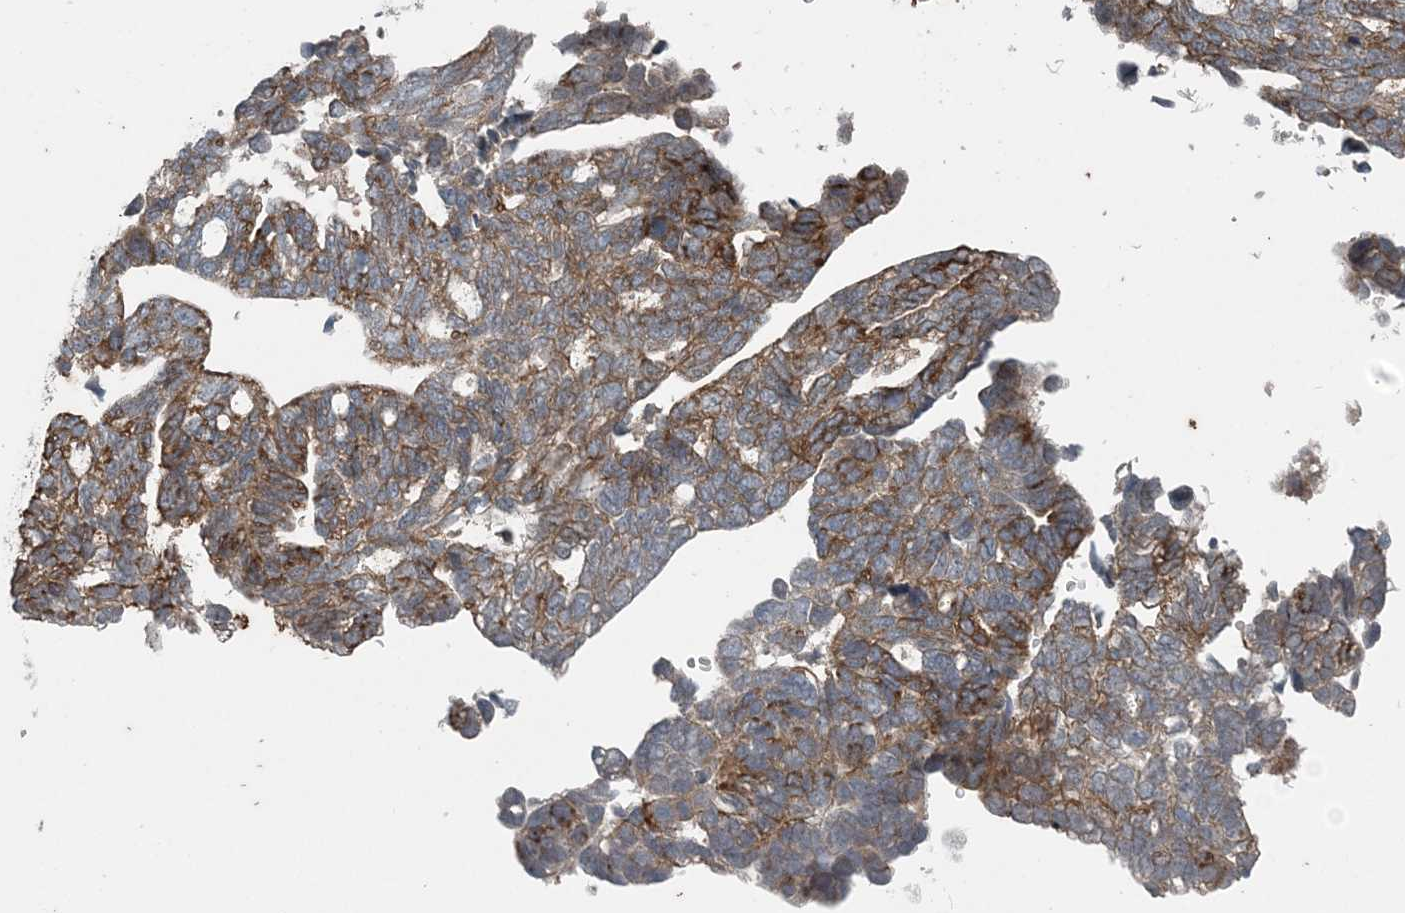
{"staining": {"intensity": "moderate", "quantity": "25%-75%", "location": "cytoplasmic/membranous"}, "tissue": "ovarian cancer", "cell_type": "Tumor cells", "image_type": "cancer", "snomed": [{"axis": "morphology", "description": "Cystadenocarcinoma, serous, NOS"}, {"axis": "topography", "description": "Ovary"}], "caption": "A histopathology image of human ovarian cancer stained for a protein shows moderate cytoplasmic/membranous brown staining in tumor cells.", "gene": "MYO9B", "patient": {"sex": "female", "age": 79}}